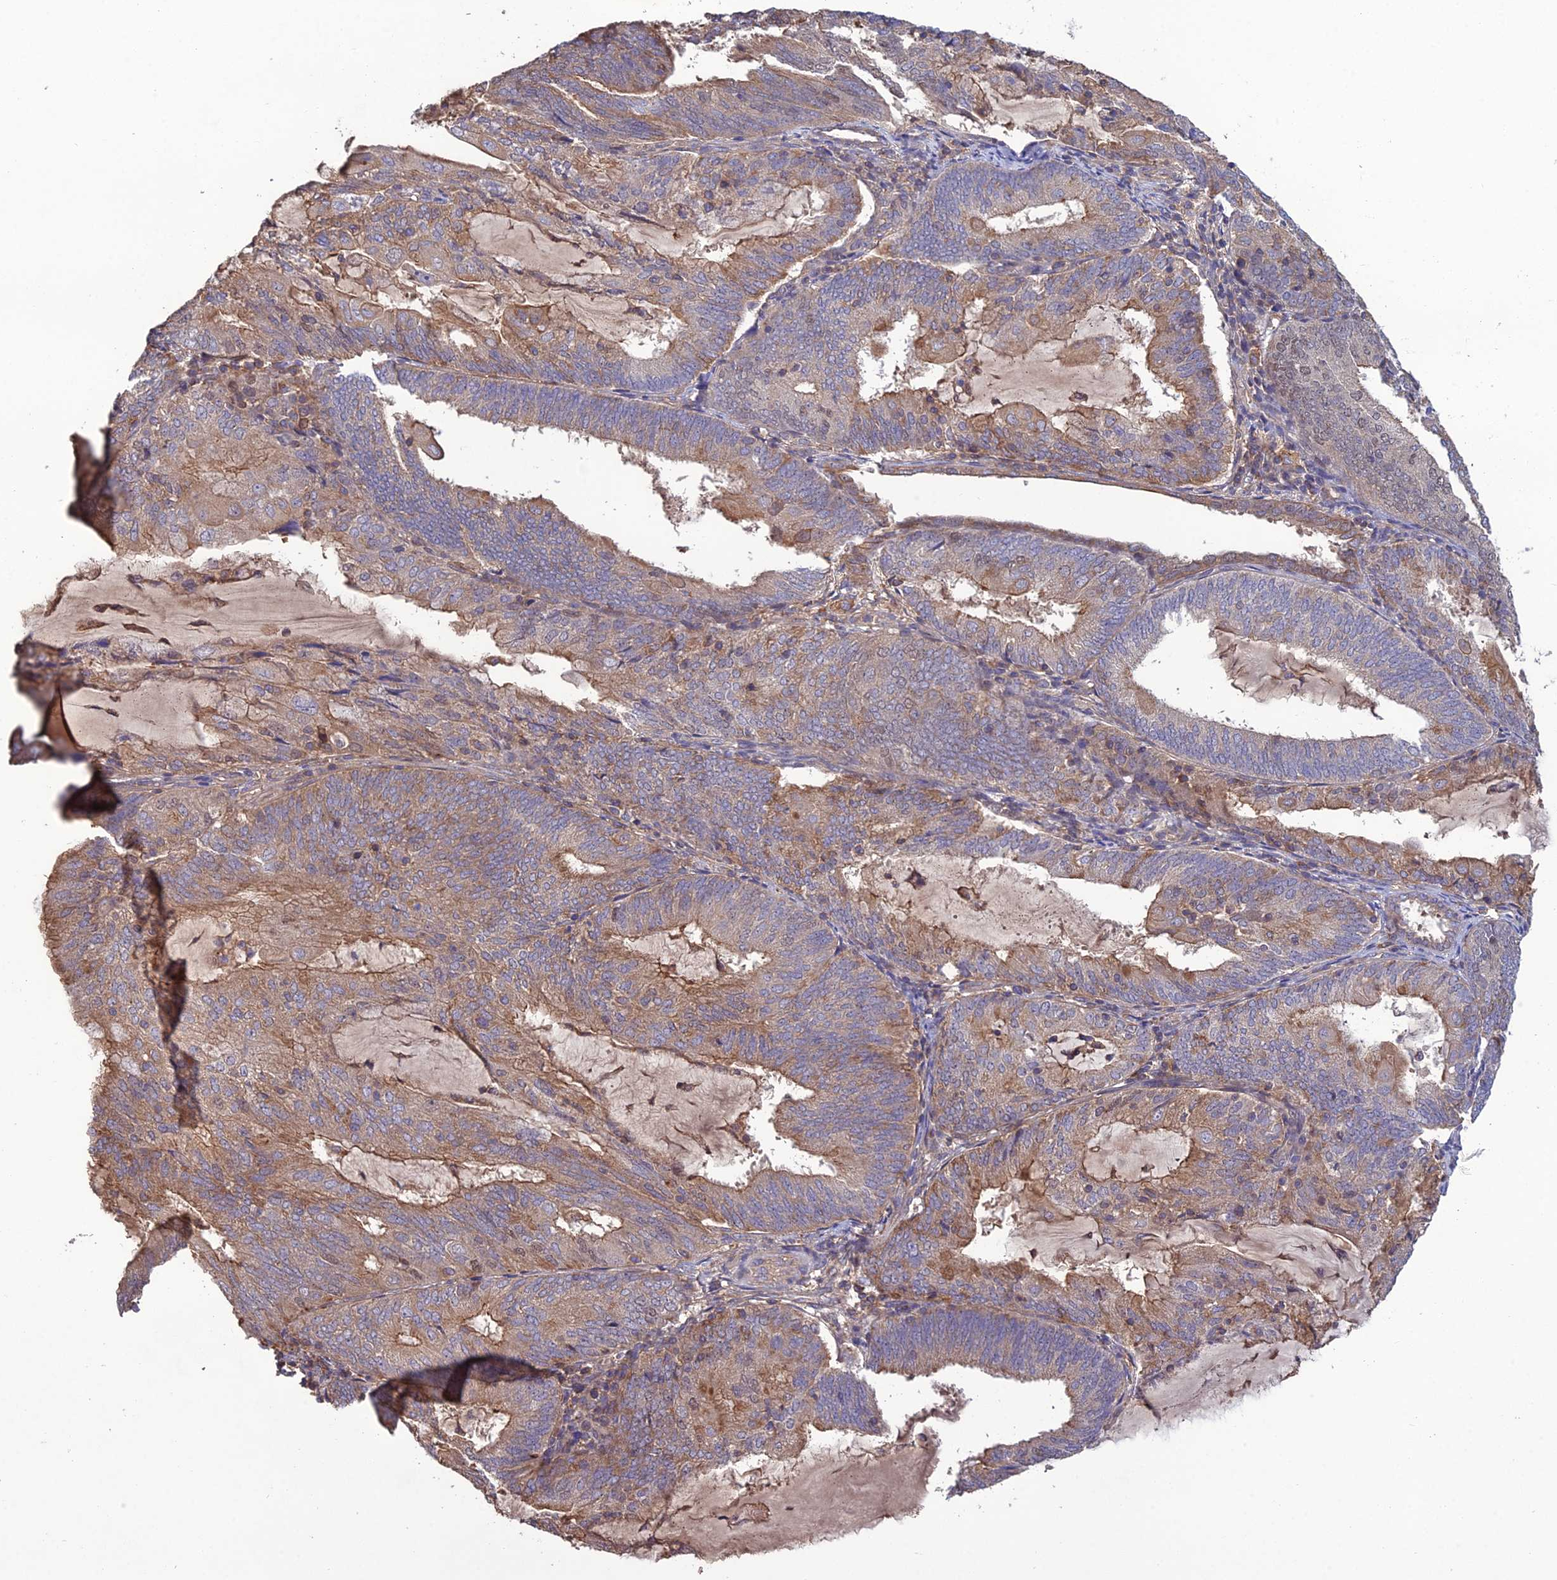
{"staining": {"intensity": "moderate", "quantity": "25%-75%", "location": "cytoplasmic/membranous"}, "tissue": "endometrial cancer", "cell_type": "Tumor cells", "image_type": "cancer", "snomed": [{"axis": "morphology", "description": "Adenocarcinoma, NOS"}, {"axis": "topography", "description": "Endometrium"}], "caption": "IHC histopathology image of endometrial adenocarcinoma stained for a protein (brown), which displays medium levels of moderate cytoplasmic/membranous positivity in approximately 25%-75% of tumor cells.", "gene": "GALR2", "patient": {"sex": "female", "age": 81}}